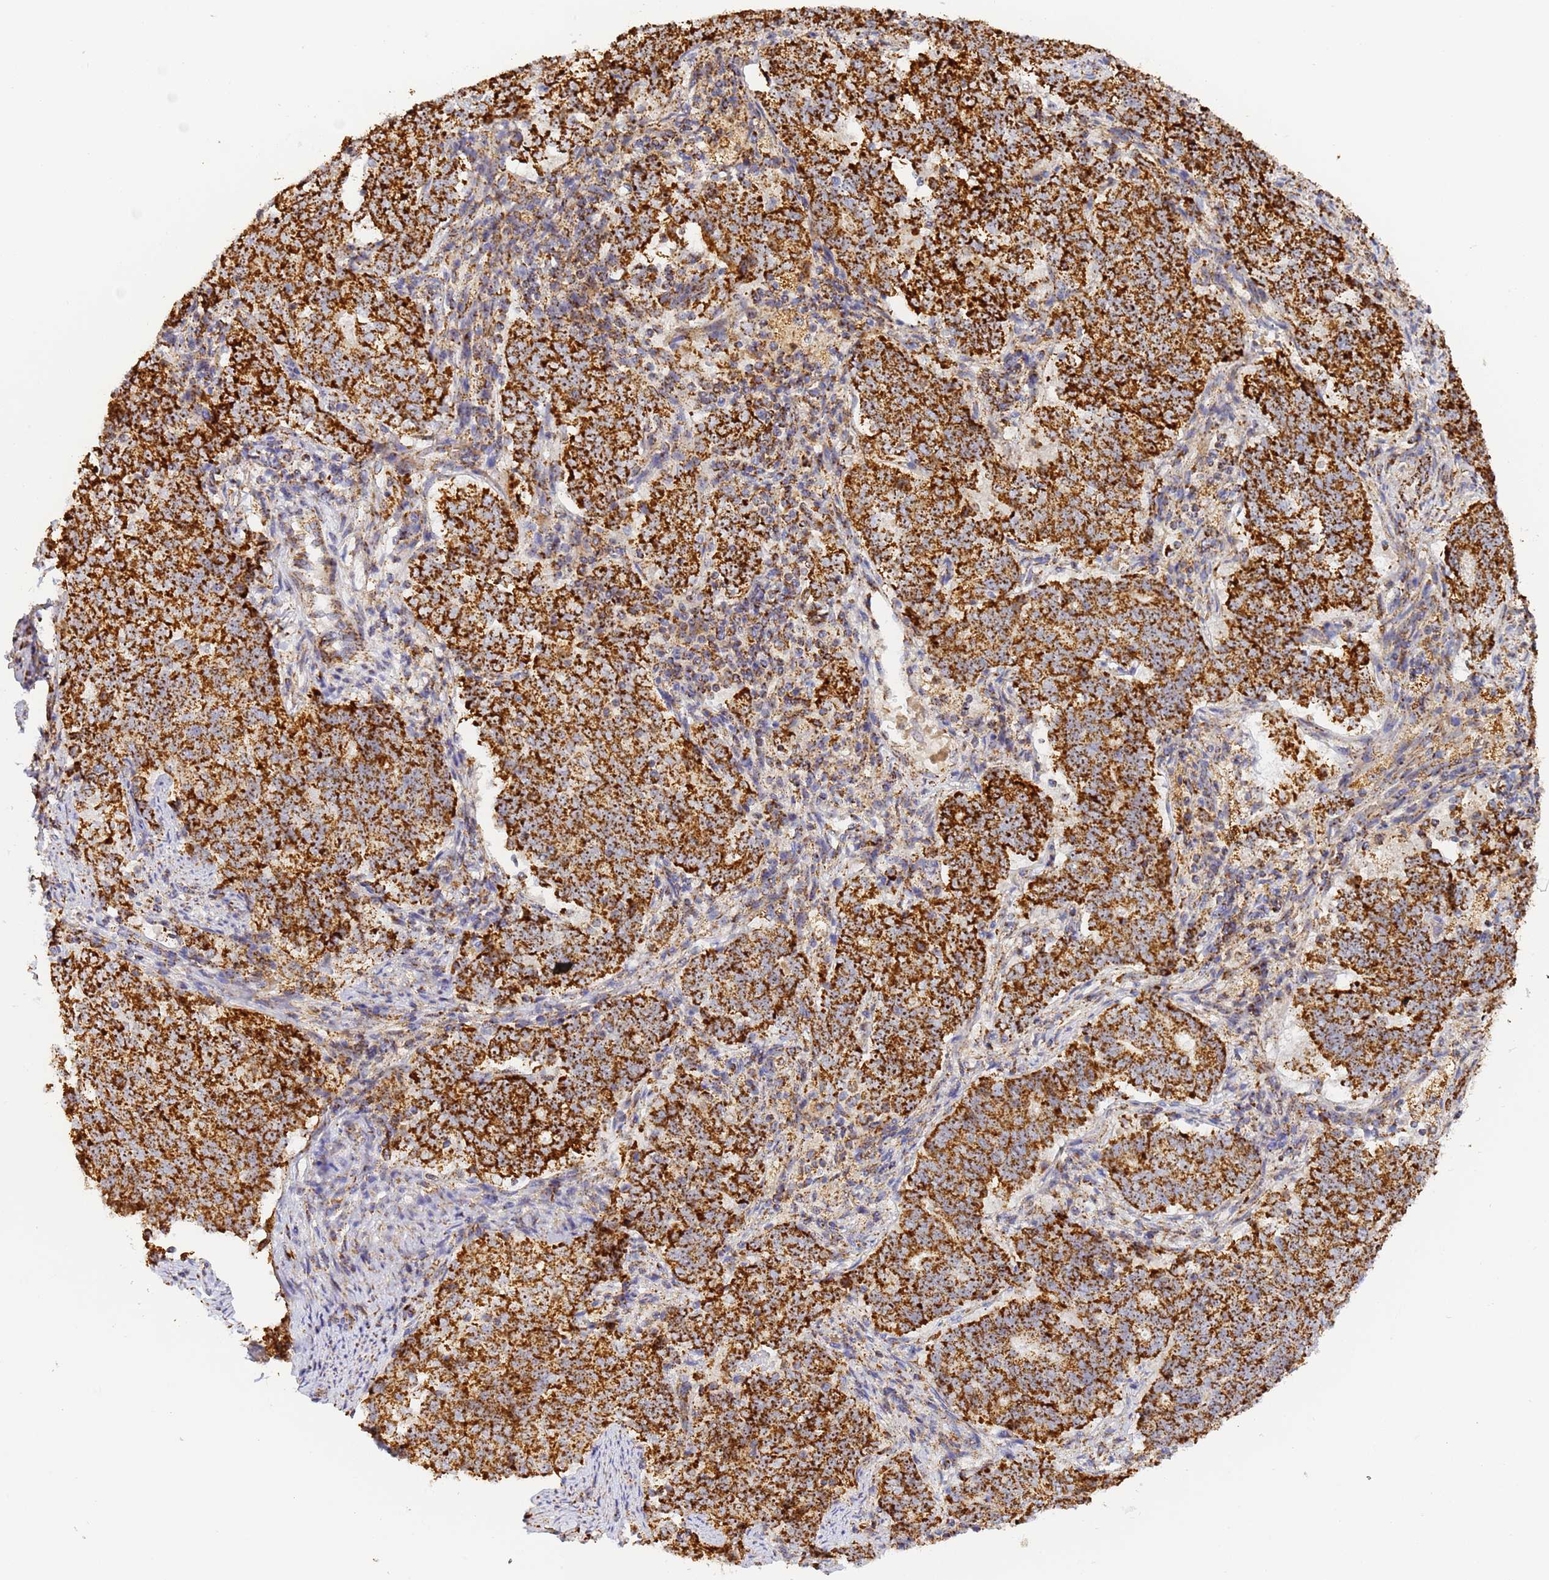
{"staining": {"intensity": "strong", "quantity": ">75%", "location": "cytoplasmic/membranous"}, "tissue": "endometrial cancer", "cell_type": "Tumor cells", "image_type": "cancer", "snomed": [{"axis": "morphology", "description": "Adenocarcinoma, NOS"}, {"axis": "topography", "description": "Endometrium"}], "caption": "Immunohistochemical staining of endometrial adenocarcinoma exhibits high levels of strong cytoplasmic/membranous protein positivity in approximately >75% of tumor cells.", "gene": "FRG2C", "patient": {"sex": "female", "age": 80}}